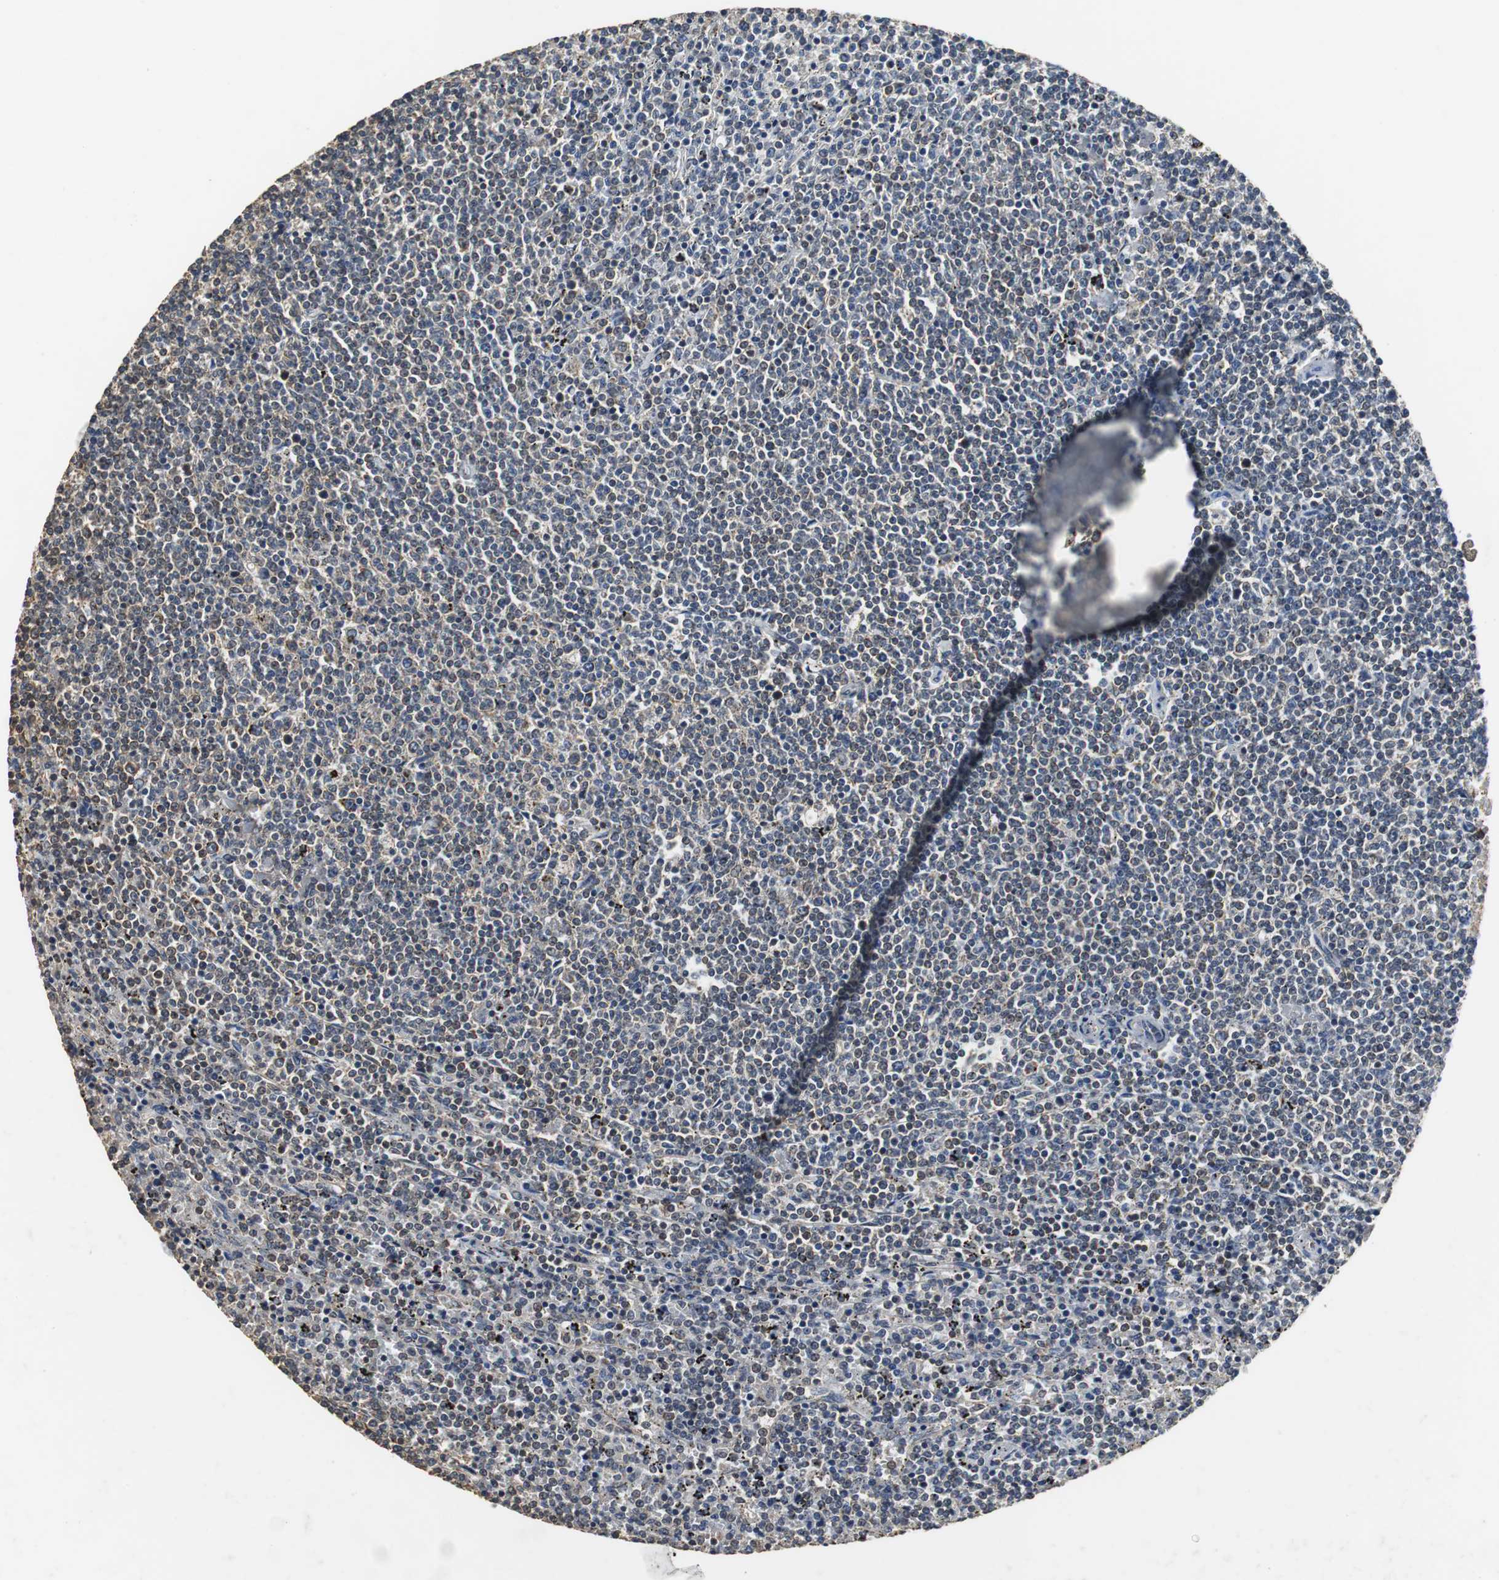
{"staining": {"intensity": "weak", "quantity": "<25%", "location": "cytoplasmic/membranous,nuclear"}, "tissue": "lymphoma", "cell_type": "Tumor cells", "image_type": "cancer", "snomed": [{"axis": "morphology", "description": "Malignant lymphoma, non-Hodgkin's type, Low grade"}, {"axis": "topography", "description": "Spleen"}], "caption": "Immunohistochemistry image of human lymphoma stained for a protein (brown), which exhibits no positivity in tumor cells.", "gene": "NNT", "patient": {"sex": "female", "age": 50}}